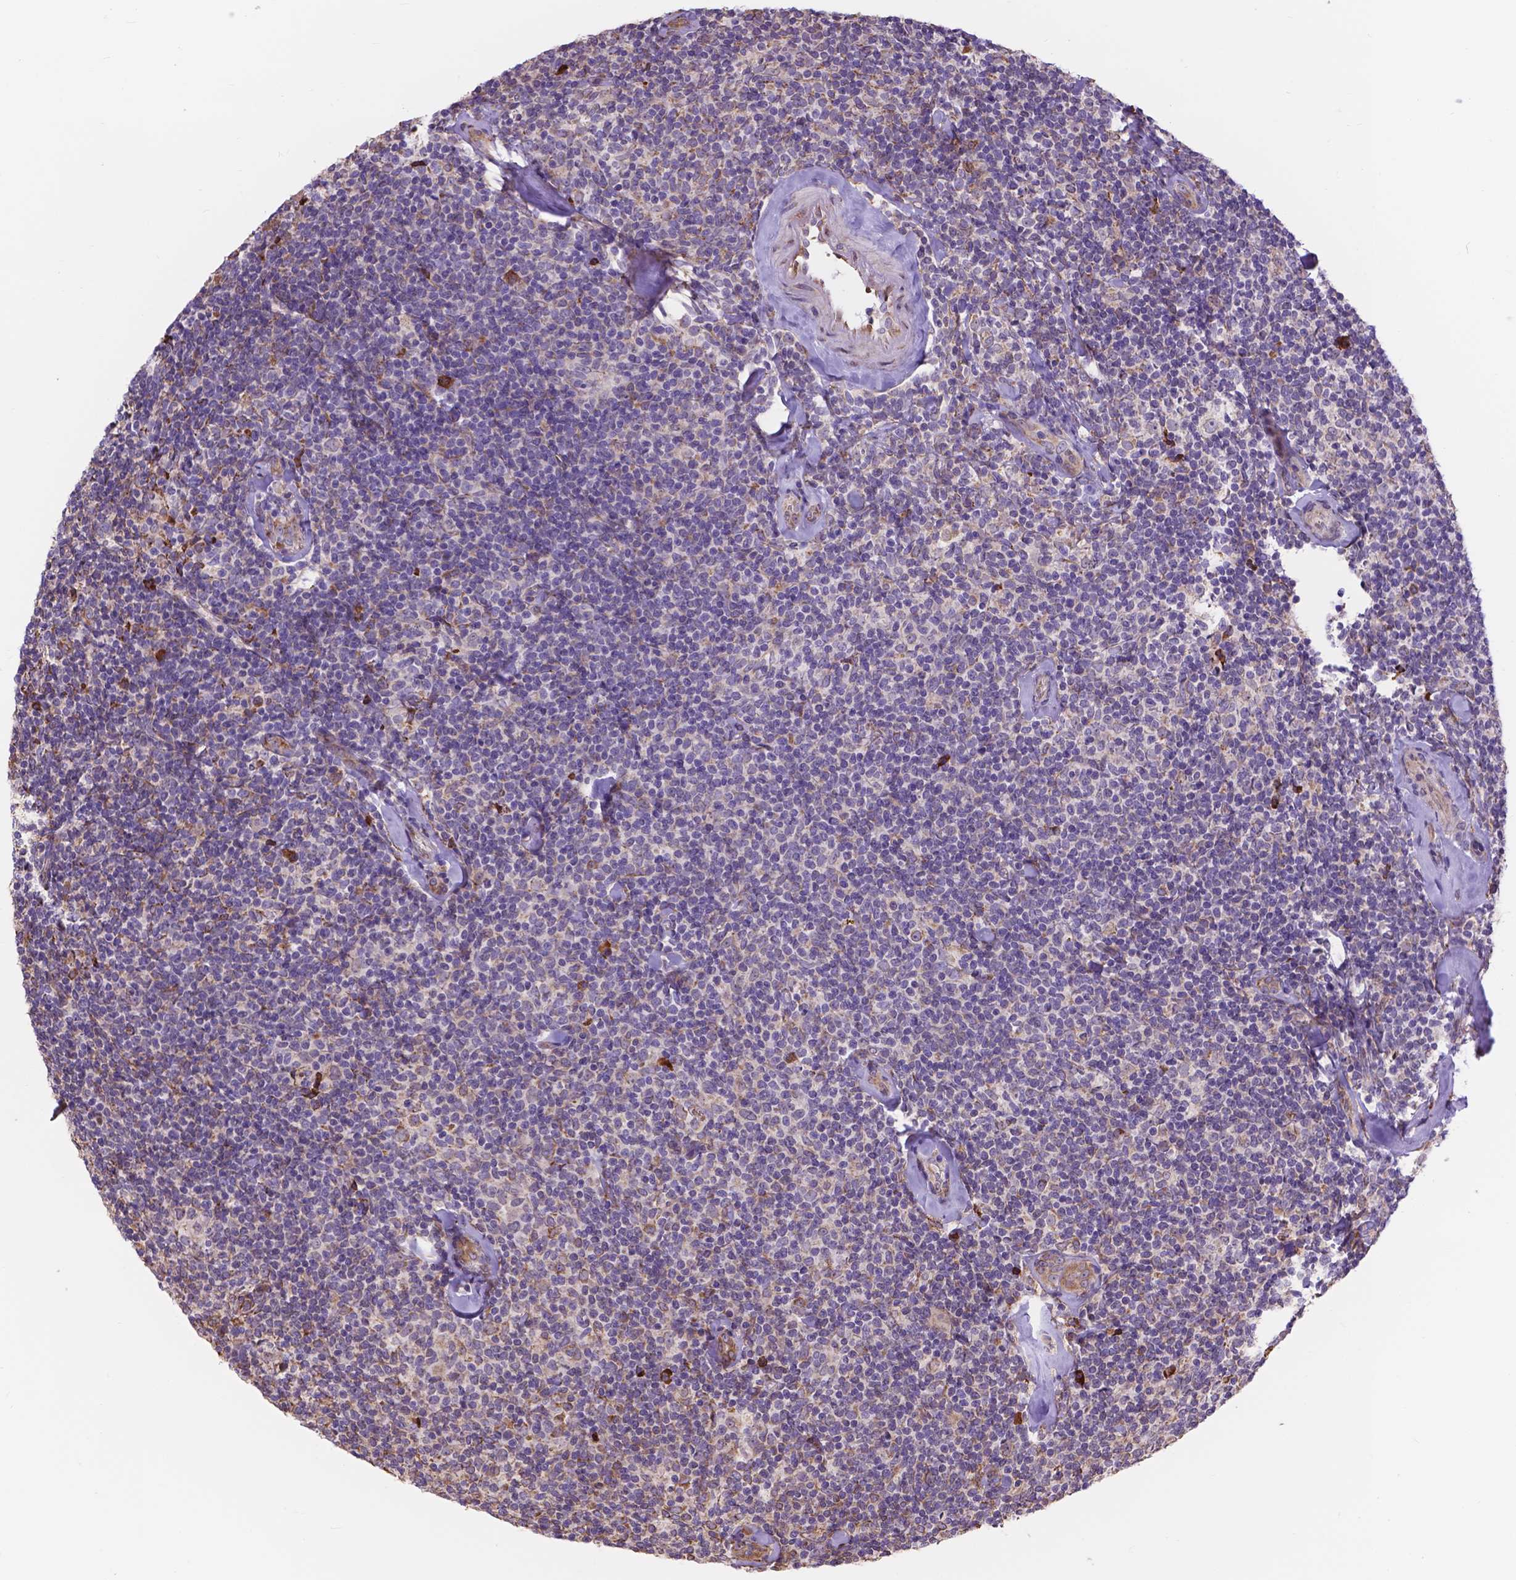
{"staining": {"intensity": "negative", "quantity": "none", "location": "none"}, "tissue": "lymphoma", "cell_type": "Tumor cells", "image_type": "cancer", "snomed": [{"axis": "morphology", "description": "Malignant lymphoma, non-Hodgkin's type, Low grade"}, {"axis": "topography", "description": "Lymph node"}], "caption": "An immunohistochemistry (IHC) micrograph of lymphoma is shown. There is no staining in tumor cells of lymphoma.", "gene": "IPO11", "patient": {"sex": "female", "age": 56}}